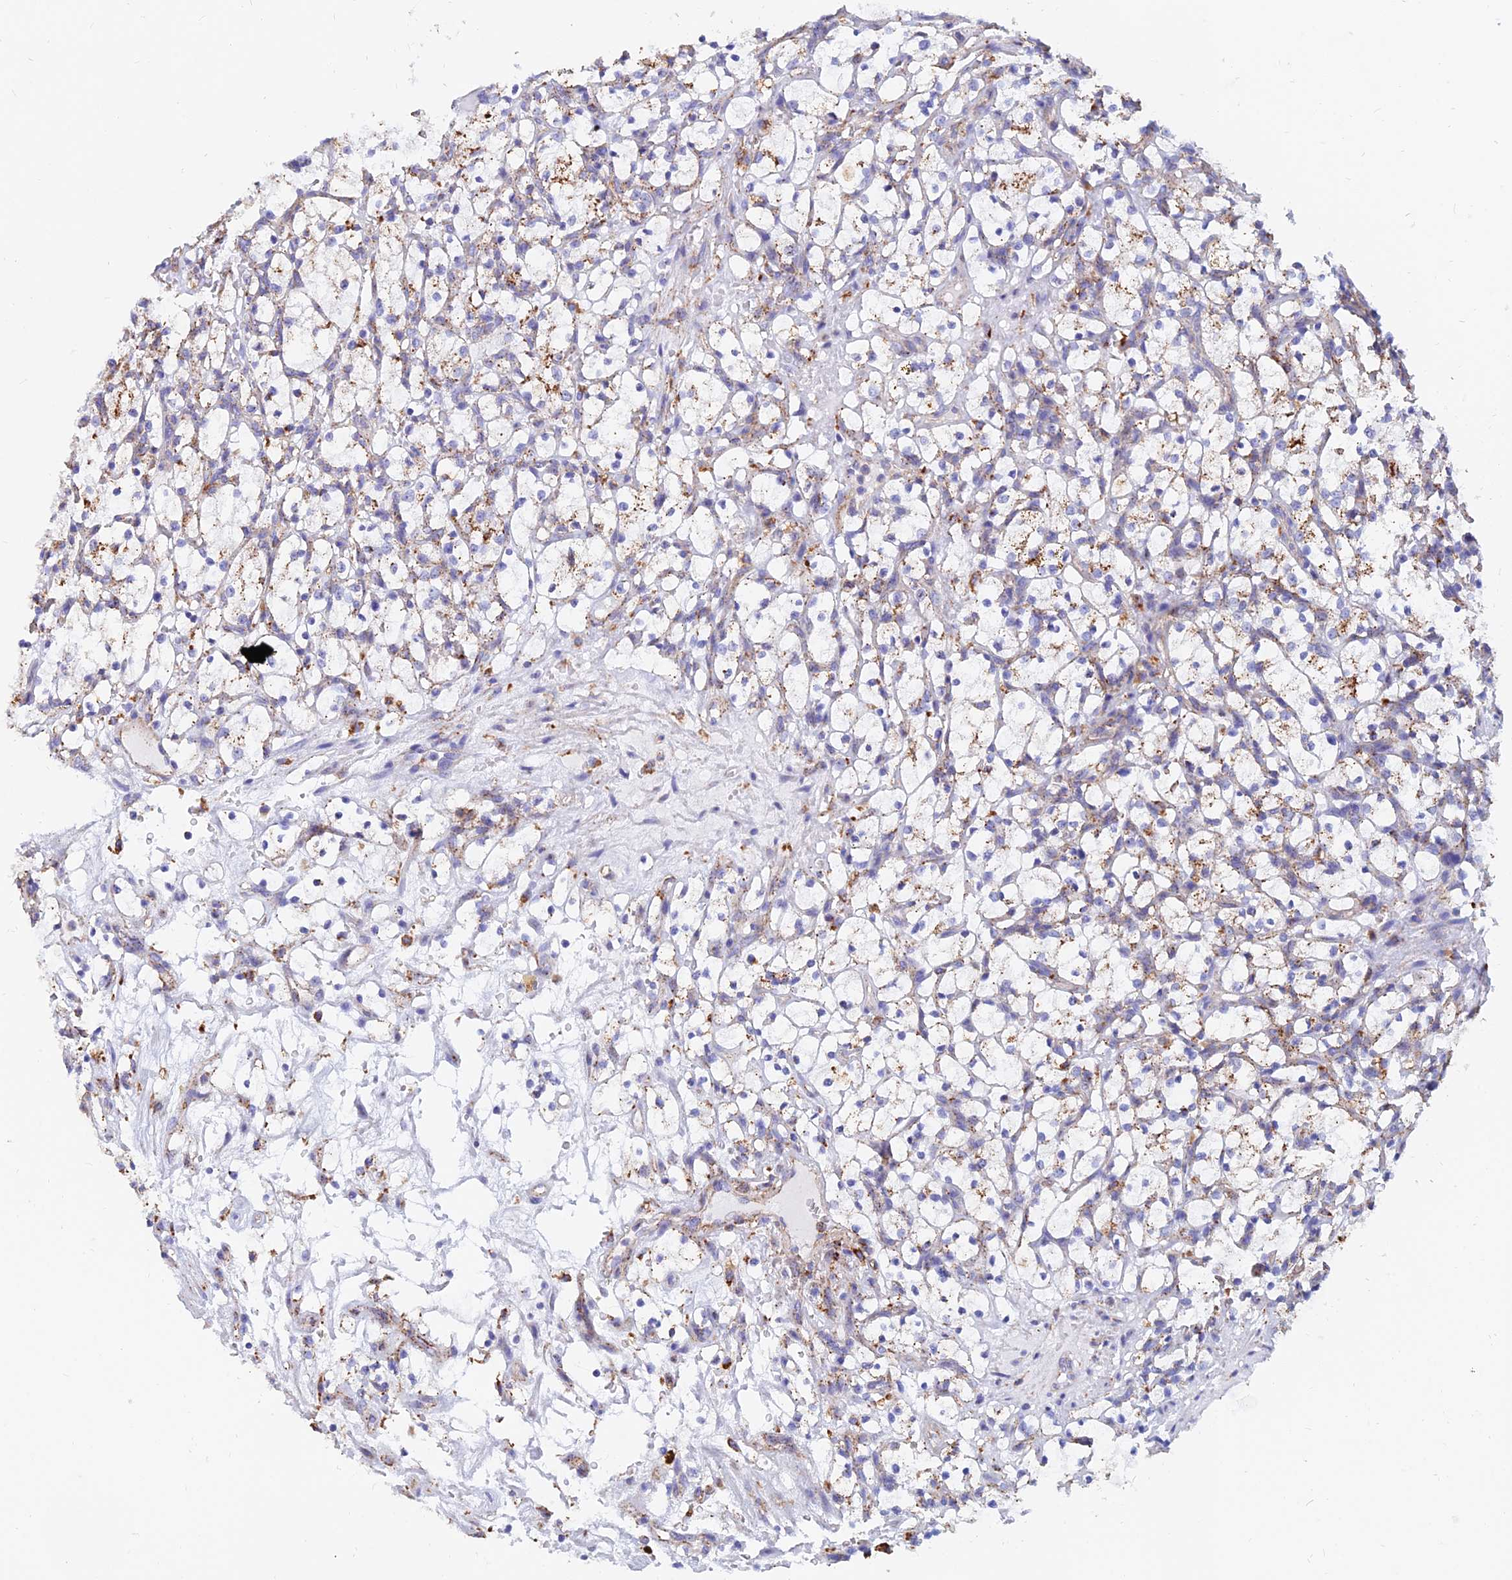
{"staining": {"intensity": "moderate", "quantity": "25%-75%", "location": "cytoplasmic/membranous"}, "tissue": "renal cancer", "cell_type": "Tumor cells", "image_type": "cancer", "snomed": [{"axis": "morphology", "description": "Adenocarcinoma, NOS"}, {"axis": "topography", "description": "Kidney"}], "caption": "DAB (3,3'-diaminobenzidine) immunohistochemical staining of human renal adenocarcinoma exhibits moderate cytoplasmic/membranous protein staining in about 25%-75% of tumor cells.", "gene": "SPNS1", "patient": {"sex": "female", "age": 69}}